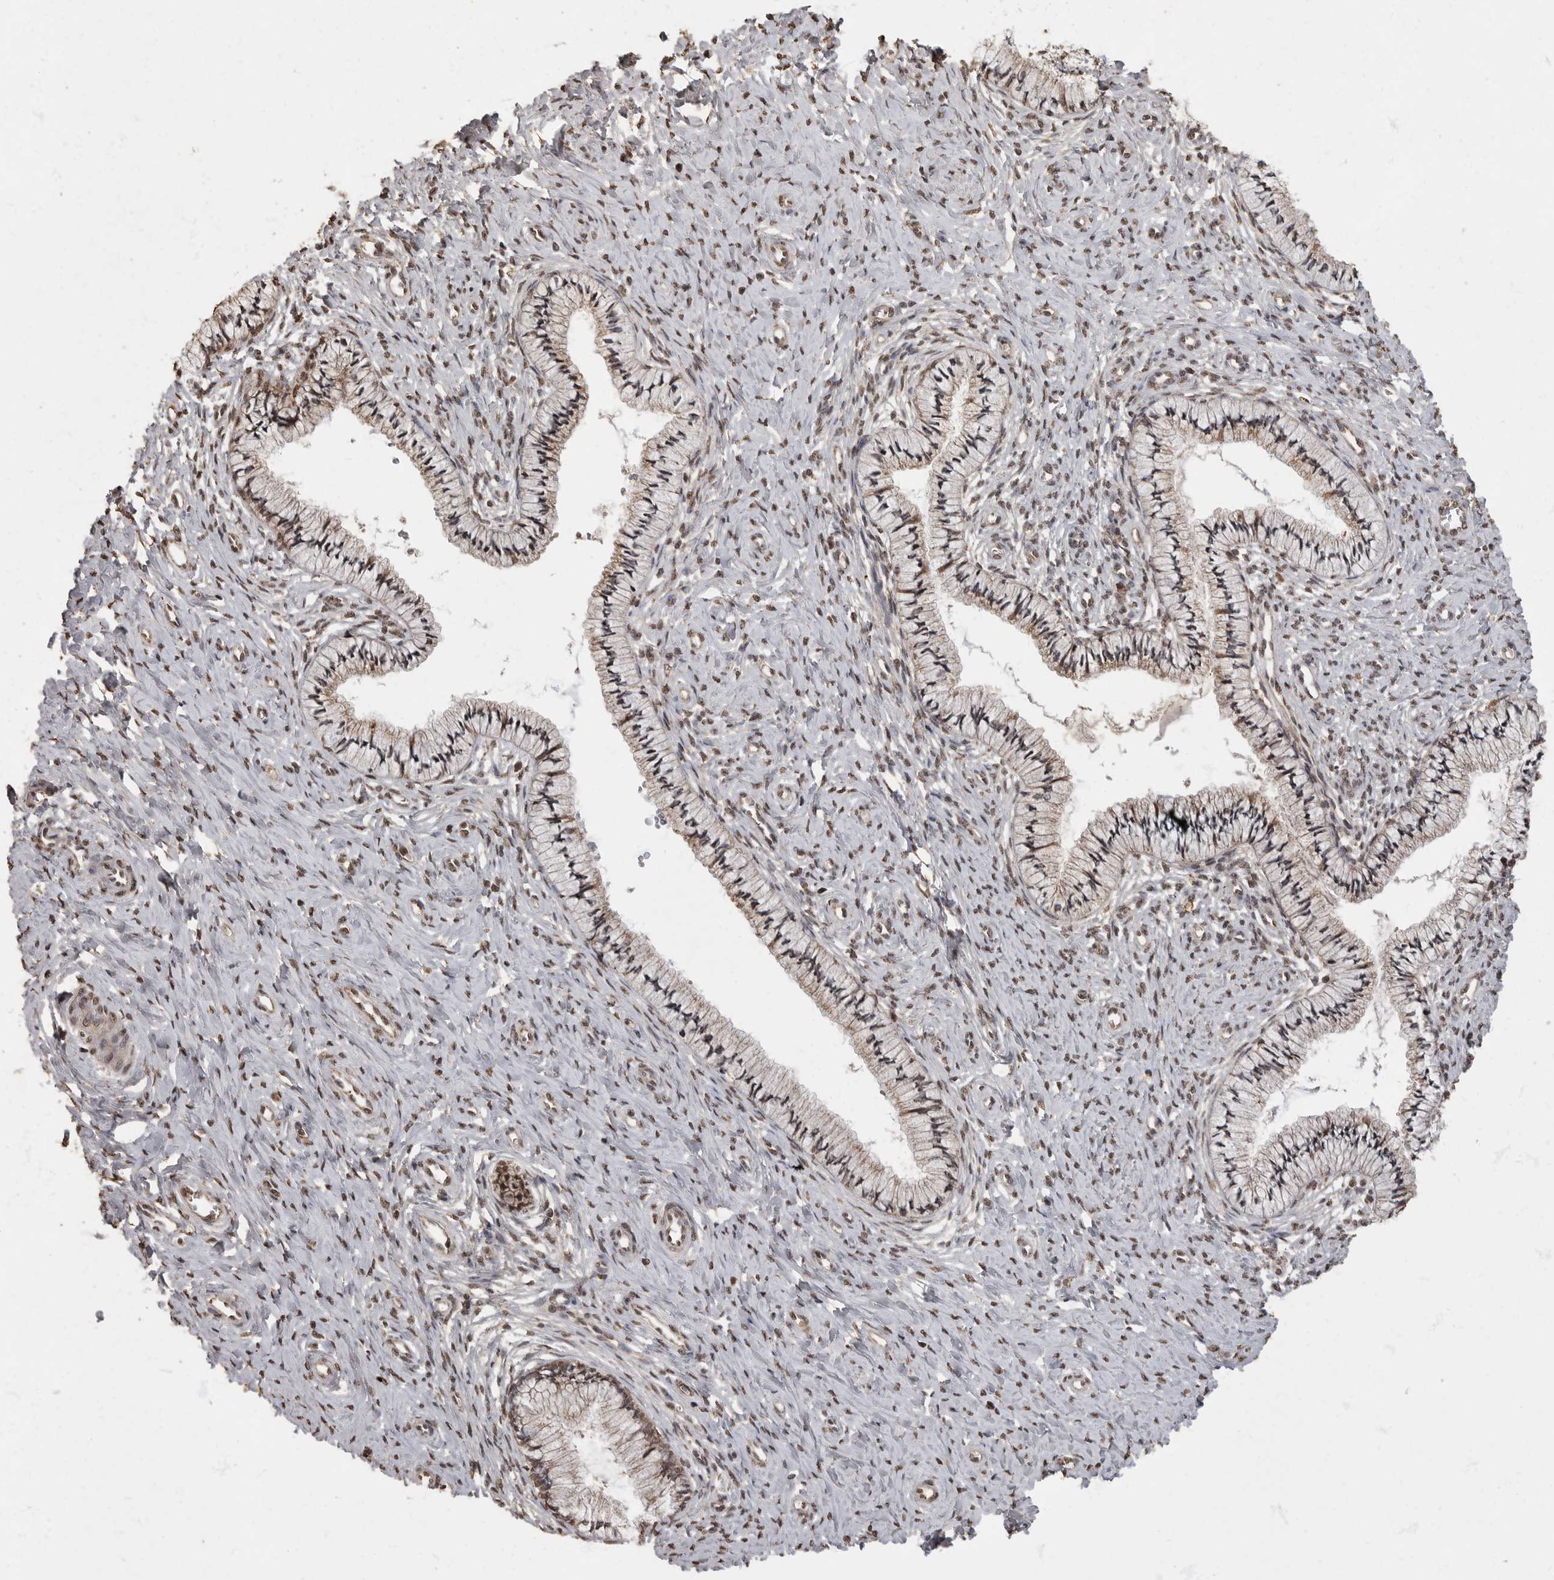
{"staining": {"intensity": "weak", "quantity": ">75%", "location": "cytoplasmic/membranous"}, "tissue": "cervix", "cell_type": "Glandular cells", "image_type": "normal", "snomed": [{"axis": "morphology", "description": "Normal tissue, NOS"}, {"axis": "topography", "description": "Cervix"}], "caption": "High-power microscopy captured an immunohistochemistry (IHC) image of benign cervix, revealing weak cytoplasmic/membranous expression in about >75% of glandular cells.", "gene": "MAFG", "patient": {"sex": "female", "age": 36}}